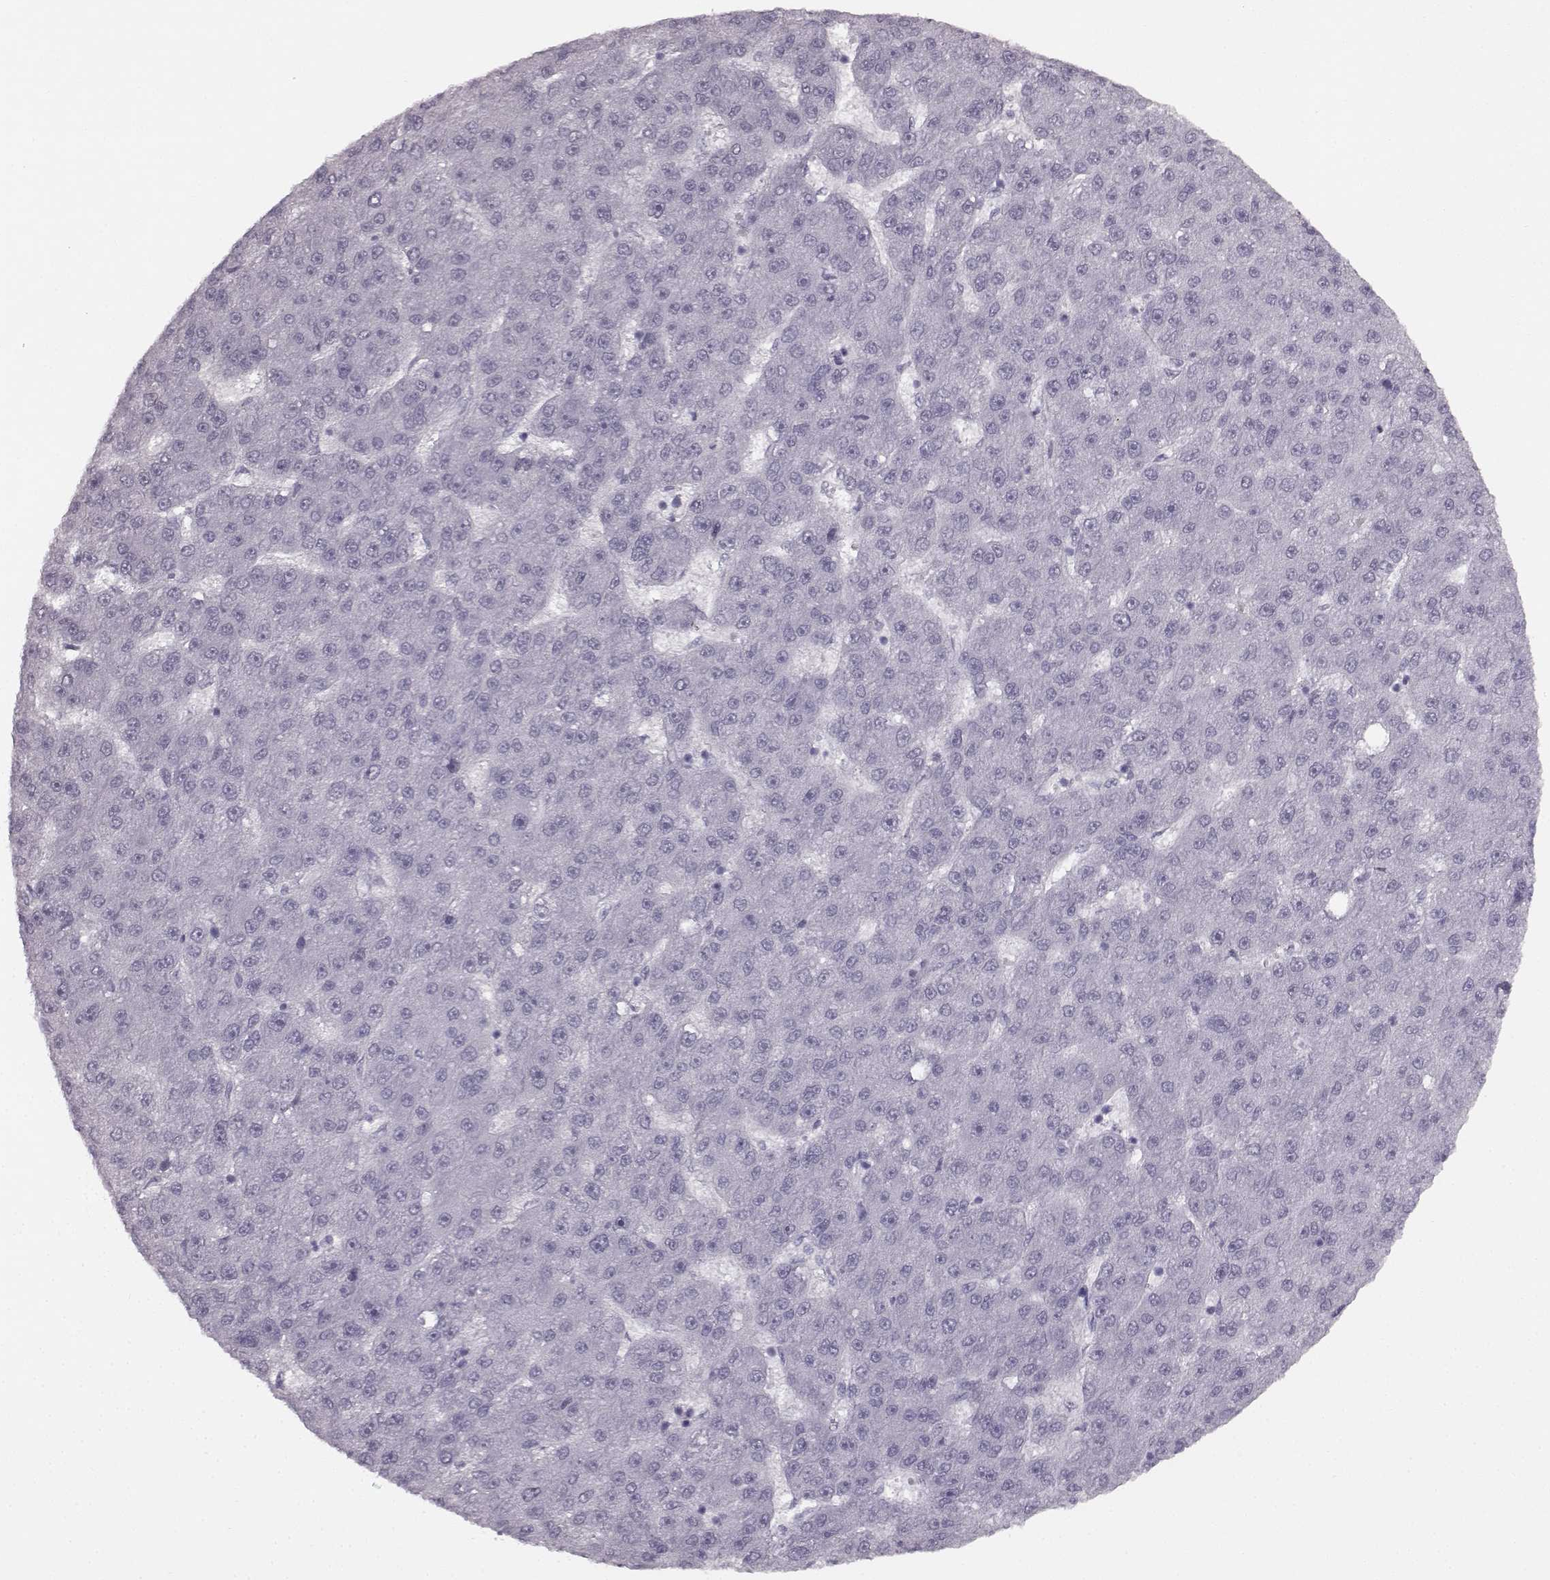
{"staining": {"intensity": "negative", "quantity": "none", "location": "none"}, "tissue": "liver cancer", "cell_type": "Tumor cells", "image_type": "cancer", "snomed": [{"axis": "morphology", "description": "Carcinoma, Hepatocellular, NOS"}, {"axis": "topography", "description": "Liver"}], "caption": "A photomicrograph of hepatocellular carcinoma (liver) stained for a protein demonstrates no brown staining in tumor cells.", "gene": "SEMG2", "patient": {"sex": "male", "age": 67}}